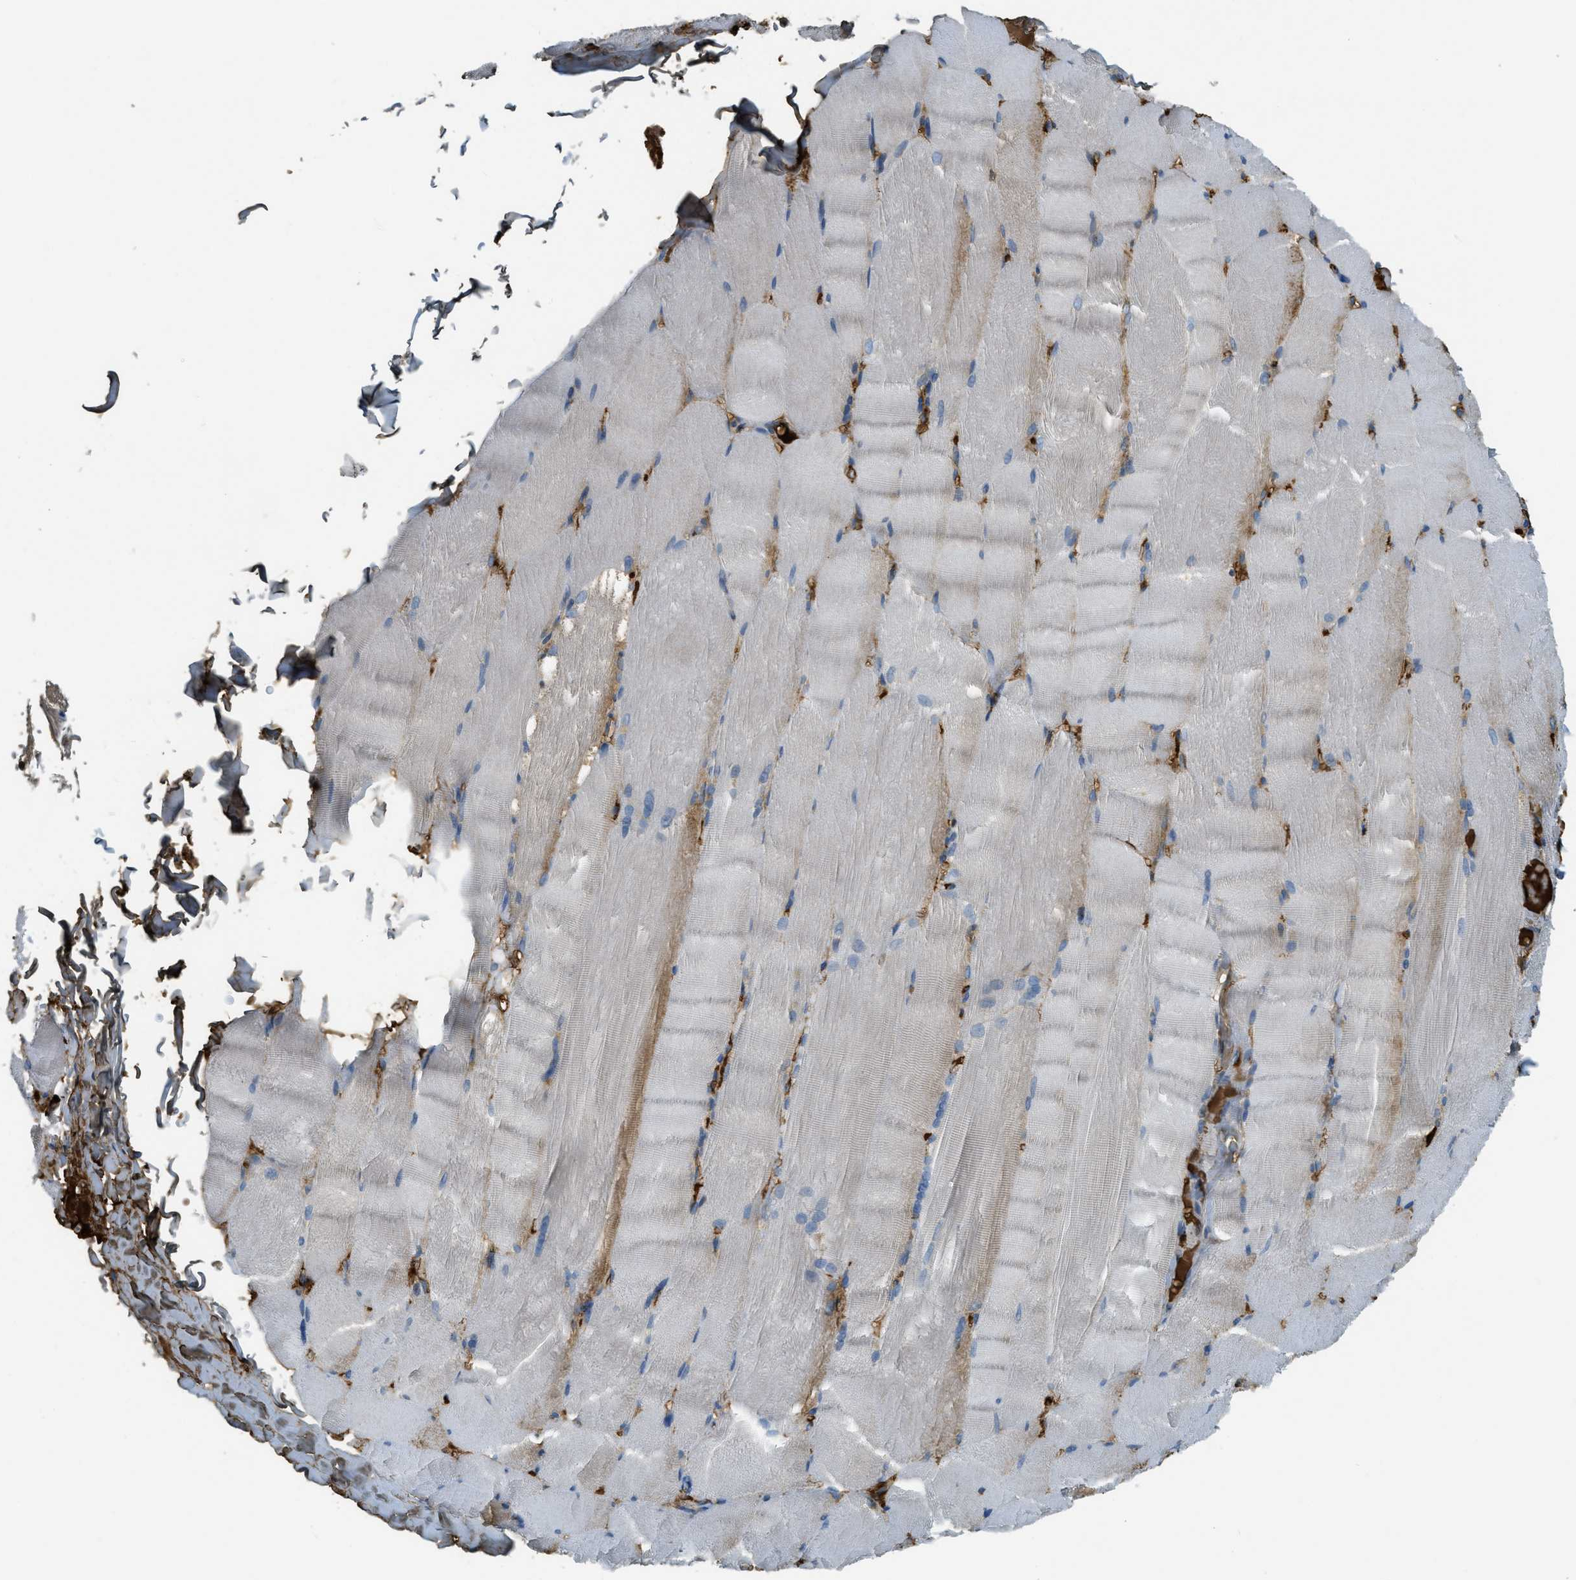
{"staining": {"intensity": "moderate", "quantity": "<25%", "location": "cytoplasmic/membranous"}, "tissue": "skeletal muscle", "cell_type": "Myocytes", "image_type": "normal", "snomed": [{"axis": "morphology", "description": "Normal tissue, NOS"}, {"axis": "topography", "description": "Skin"}, {"axis": "topography", "description": "Skeletal muscle"}], "caption": "DAB (3,3'-diaminobenzidine) immunohistochemical staining of benign skeletal muscle reveals moderate cytoplasmic/membranous protein expression in approximately <25% of myocytes. (DAB (3,3'-diaminobenzidine) IHC with brightfield microscopy, high magnification).", "gene": "PRTN3", "patient": {"sex": "male", "age": 83}}